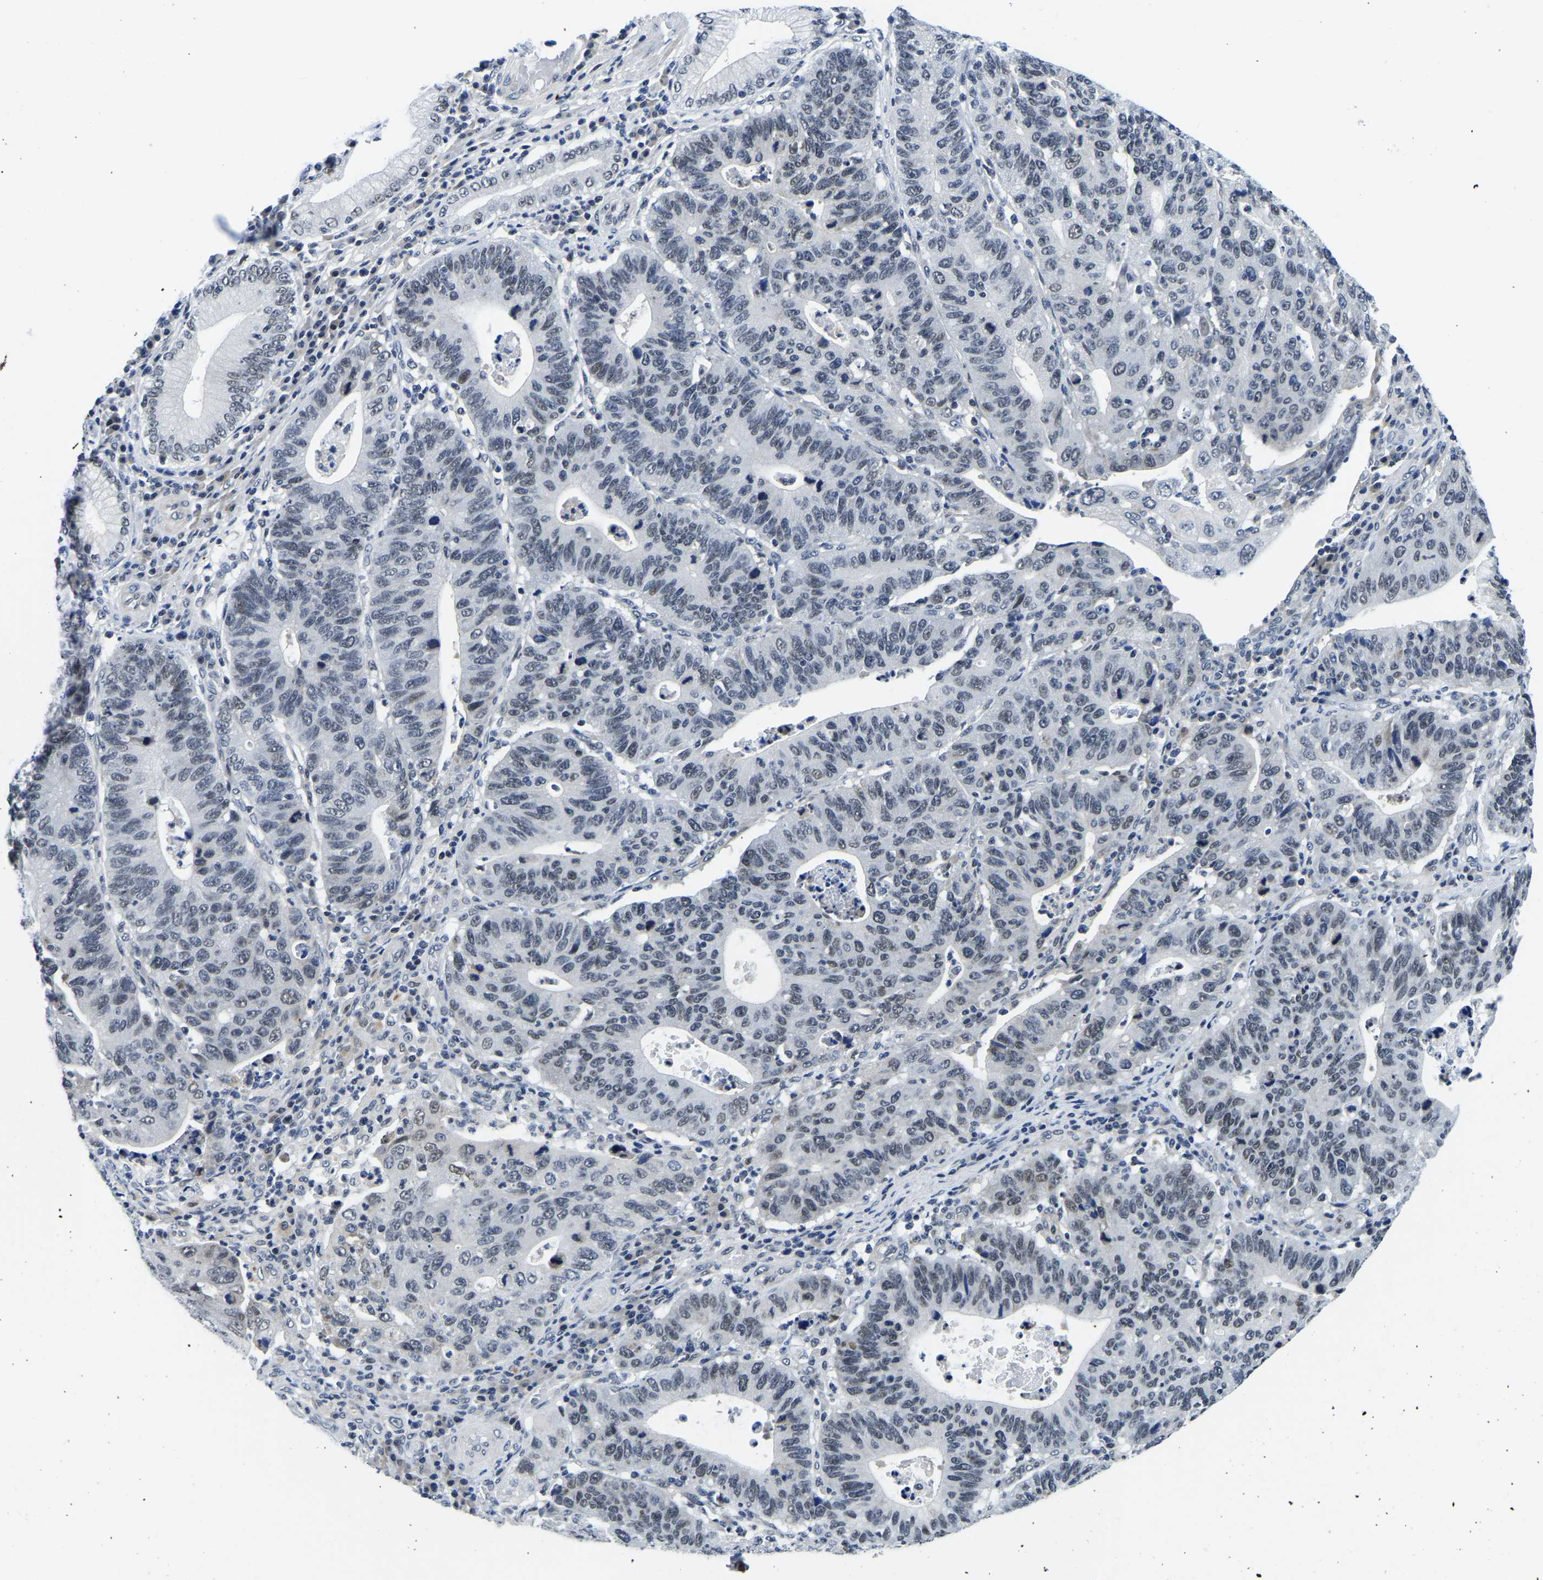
{"staining": {"intensity": "weak", "quantity": "<25%", "location": "nuclear"}, "tissue": "stomach cancer", "cell_type": "Tumor cells", "image_type": "cancer", "snomed": [{"axis": "morphology", "description": "Adenocarcinoma, NOS"}, {"axis": "topography", "description": "Stomach"}], "caption": "Tumor cells are negative for protein expression in human stomach cancer.", "gene": "POLDIP3", "patient": {"sex": "male", "age": 59}}